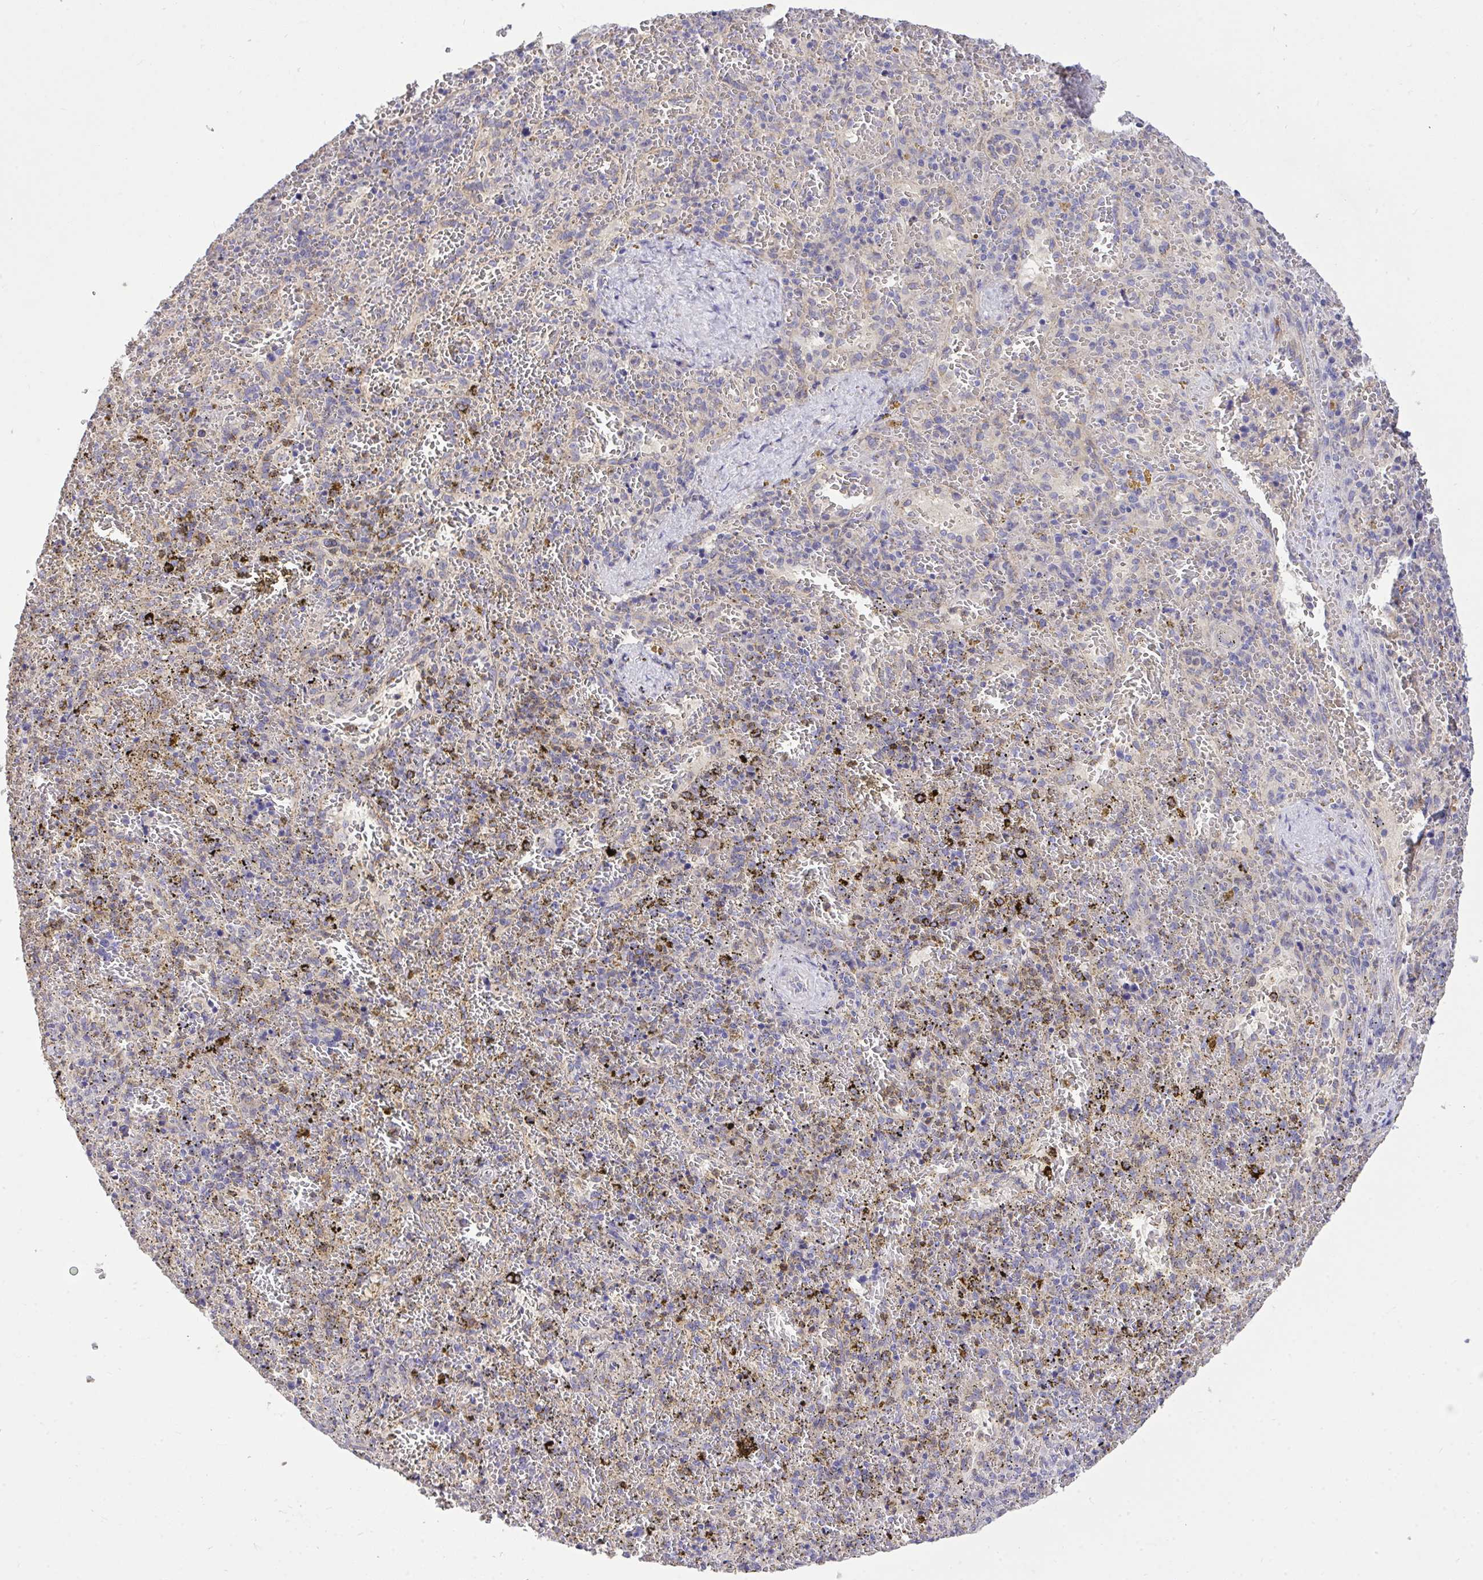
{"staining": {"intensity": "negative", "quantity": "none", "location": "none"}, "tissue": "spleen", "cell_type": "Cells in red pulp", "image_type": "normal", "snomed": [{"axis": "morphology", "description": "Normal tissue, NOS"}, {"axis": "topography", "description": "Spleen"}], "caption": "Immunohistochemistry micrograph of normal spleen stained for a protein (brown), which displays no staining in cells in red pulp.", "gene": "MPC2", "patient": {"sex": "female", "age": 50}}